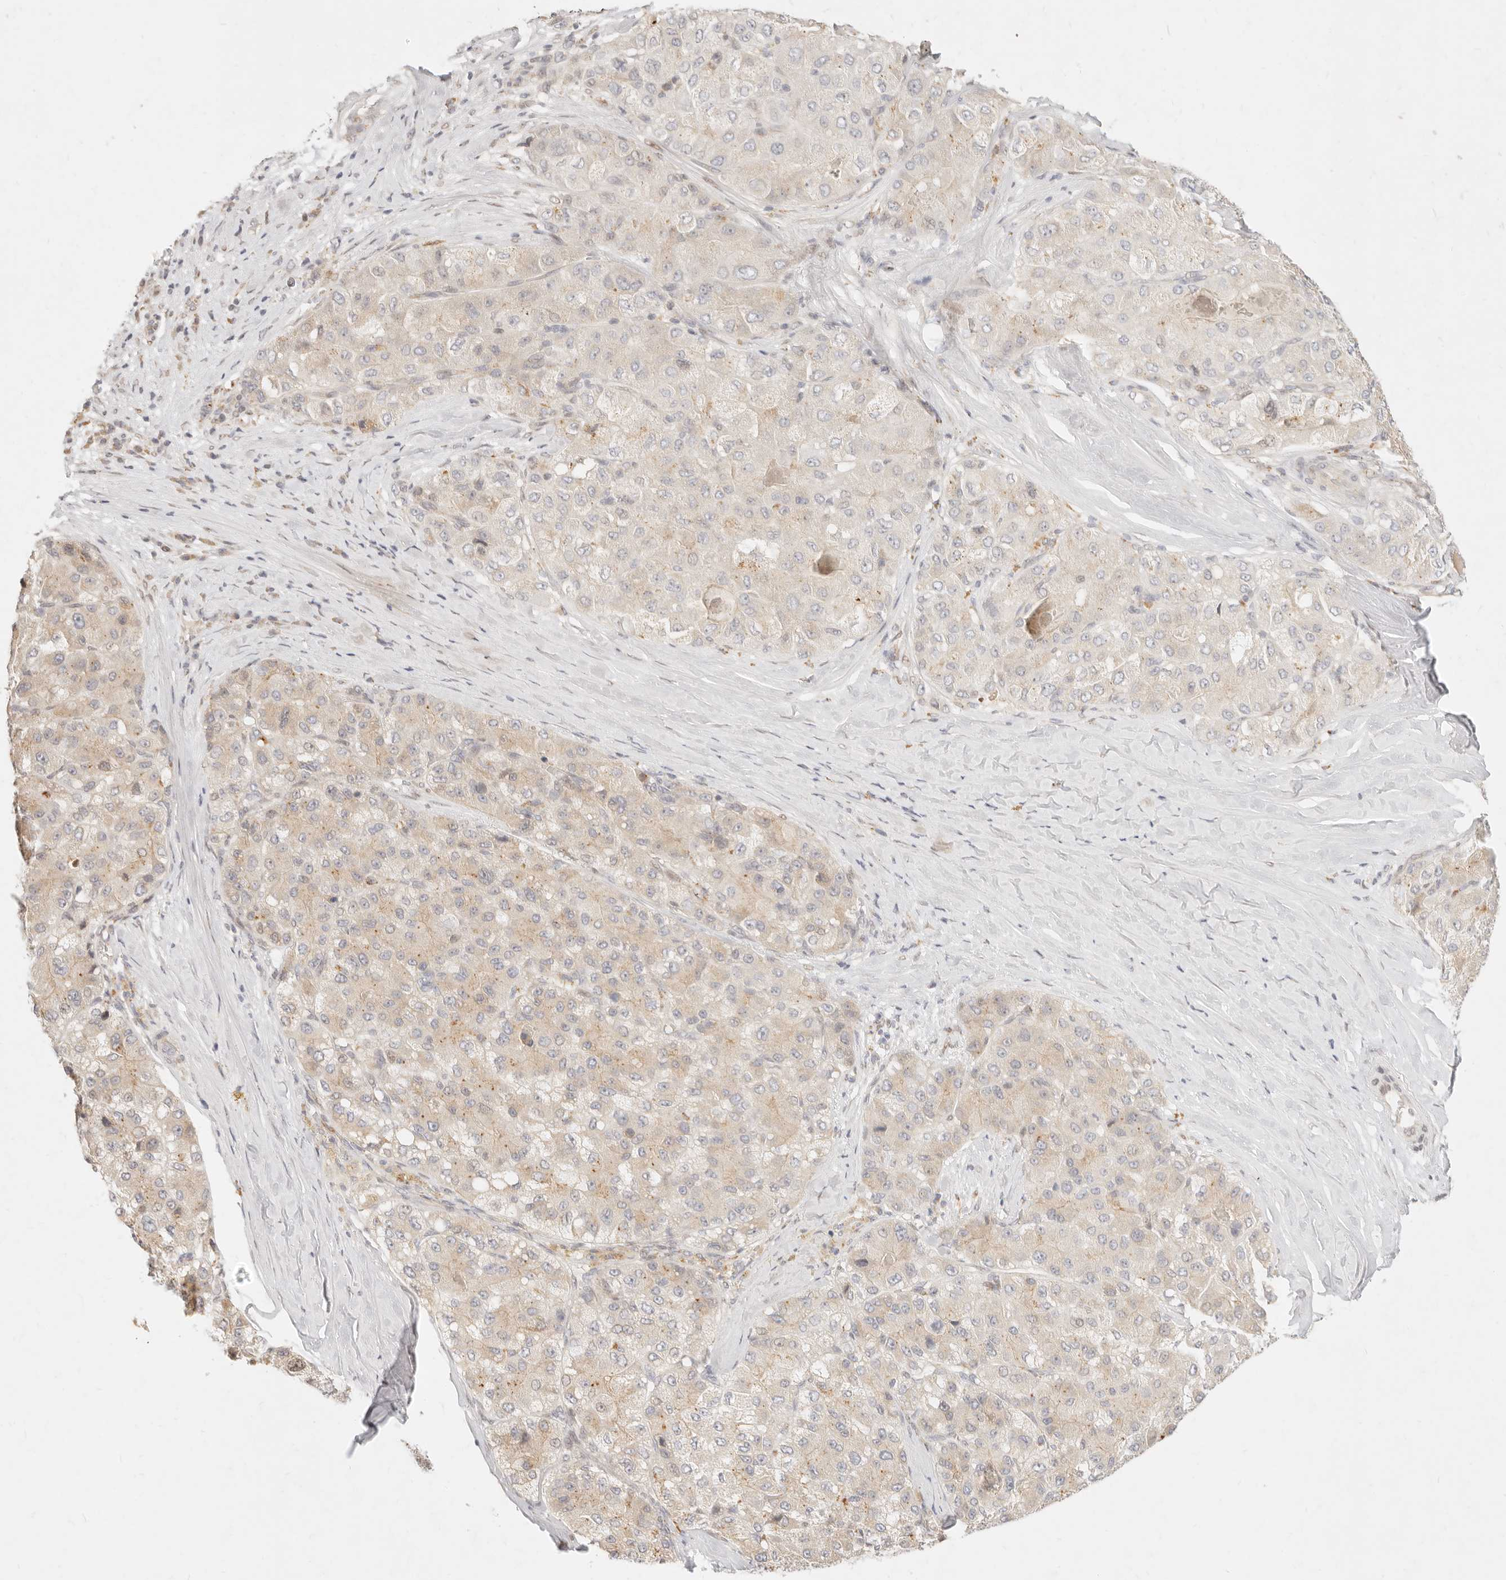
{"staining": {"intensity": "weak", "quantity": "<25%", "location": "cytoplasmic/membranous"}, "tissue": "liver cancer", "cell_type": "Tumor cells", "image_type": "cancer", "snomed": [{"axis": "morphology", "description": "Carcinoma, Hepatocellular, NOS"}, {"axis": "topography", "description": "Liver"}], "caption": "A high-resolution photomicrograph shows immunohistochemistry staining of liver cancer, which displays no significant positivity in tumor cells.", "gene": "ASCL3", "patient": {"sex": "male", "age": 80}}